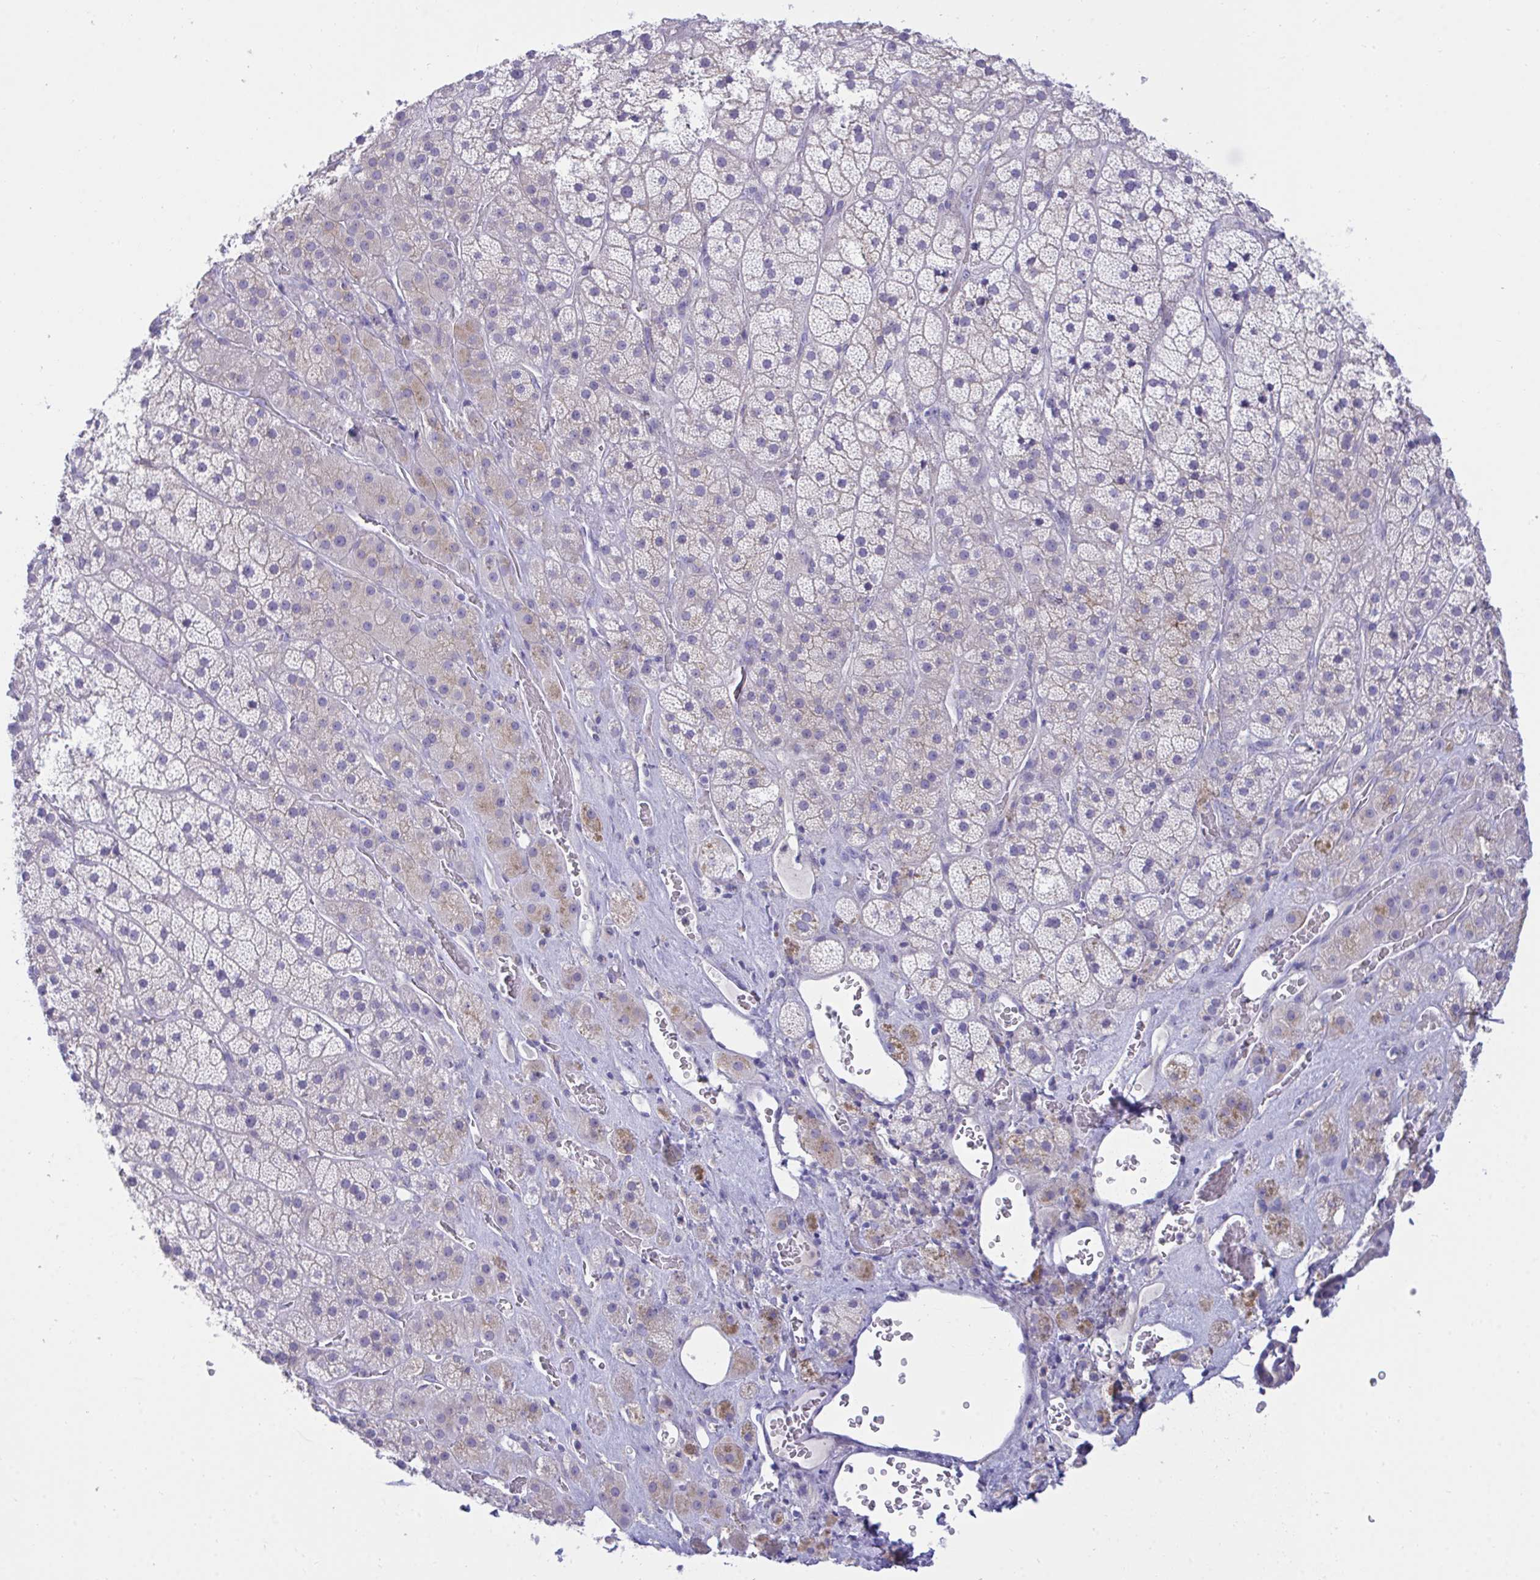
{"staining": {"intensity": "weak", "quantity": "<25%", "location": "cytoplasmic/membranous"}, "tissue": "adrenal gland", "cell_type": "Glandular cells", "image_type": "normal", "snomed": [{"axis": "morphology", "description": "Normal tissue, NOS"}, {"axis": "topography", "description": "Adrenal gland"}], "caption": "Immunohistochemistry image of unremarkable human adrenal gland stained for a protein (brown), which shows no staining in glandular cells.", "gene": "PLEKHH1", "patient": {"sex": "male", "age": 57}}